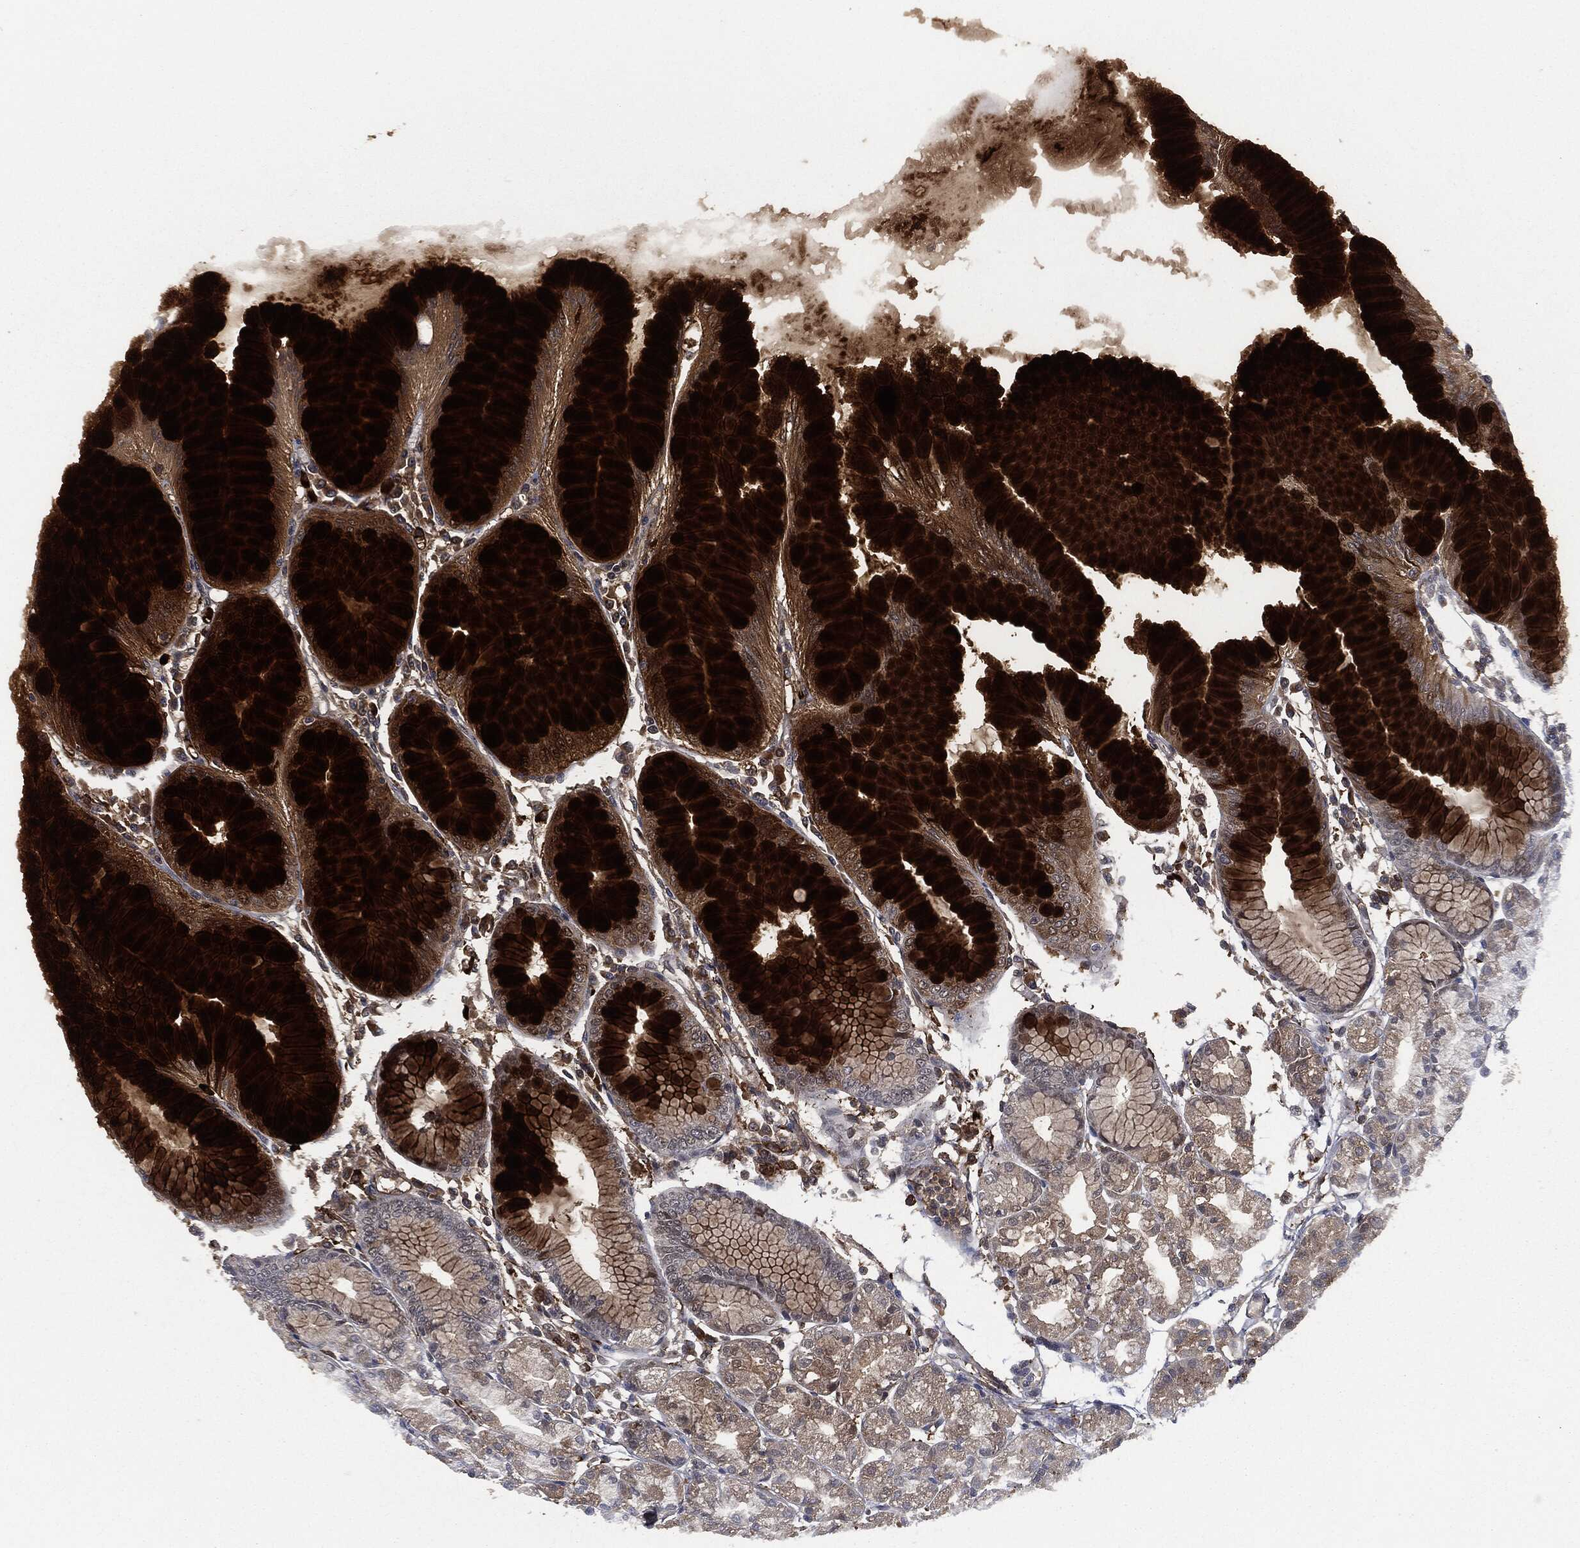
{"staining": {"intensity": "strong", "quantity": "25%-75%", "location": "cytoplasmic/membranous"}, "tissue": "stomach", "cell_type": "Glandular cells", "image_type": "normal", "snomed": [{"axis": "morphology", "description": "Normal tissue, NOS"}, {"axis": "topography", "description": "Stomach"}], "caption": "A high-resolution micrograph shows immunohistochemistry staining of normal stomach, which exhibits strong cytoplasmic/membranous expression in approximately 25%-75% of glandular cells.", "gene": "CRABP2", "patient": {"sex": "female", "age": 57}}